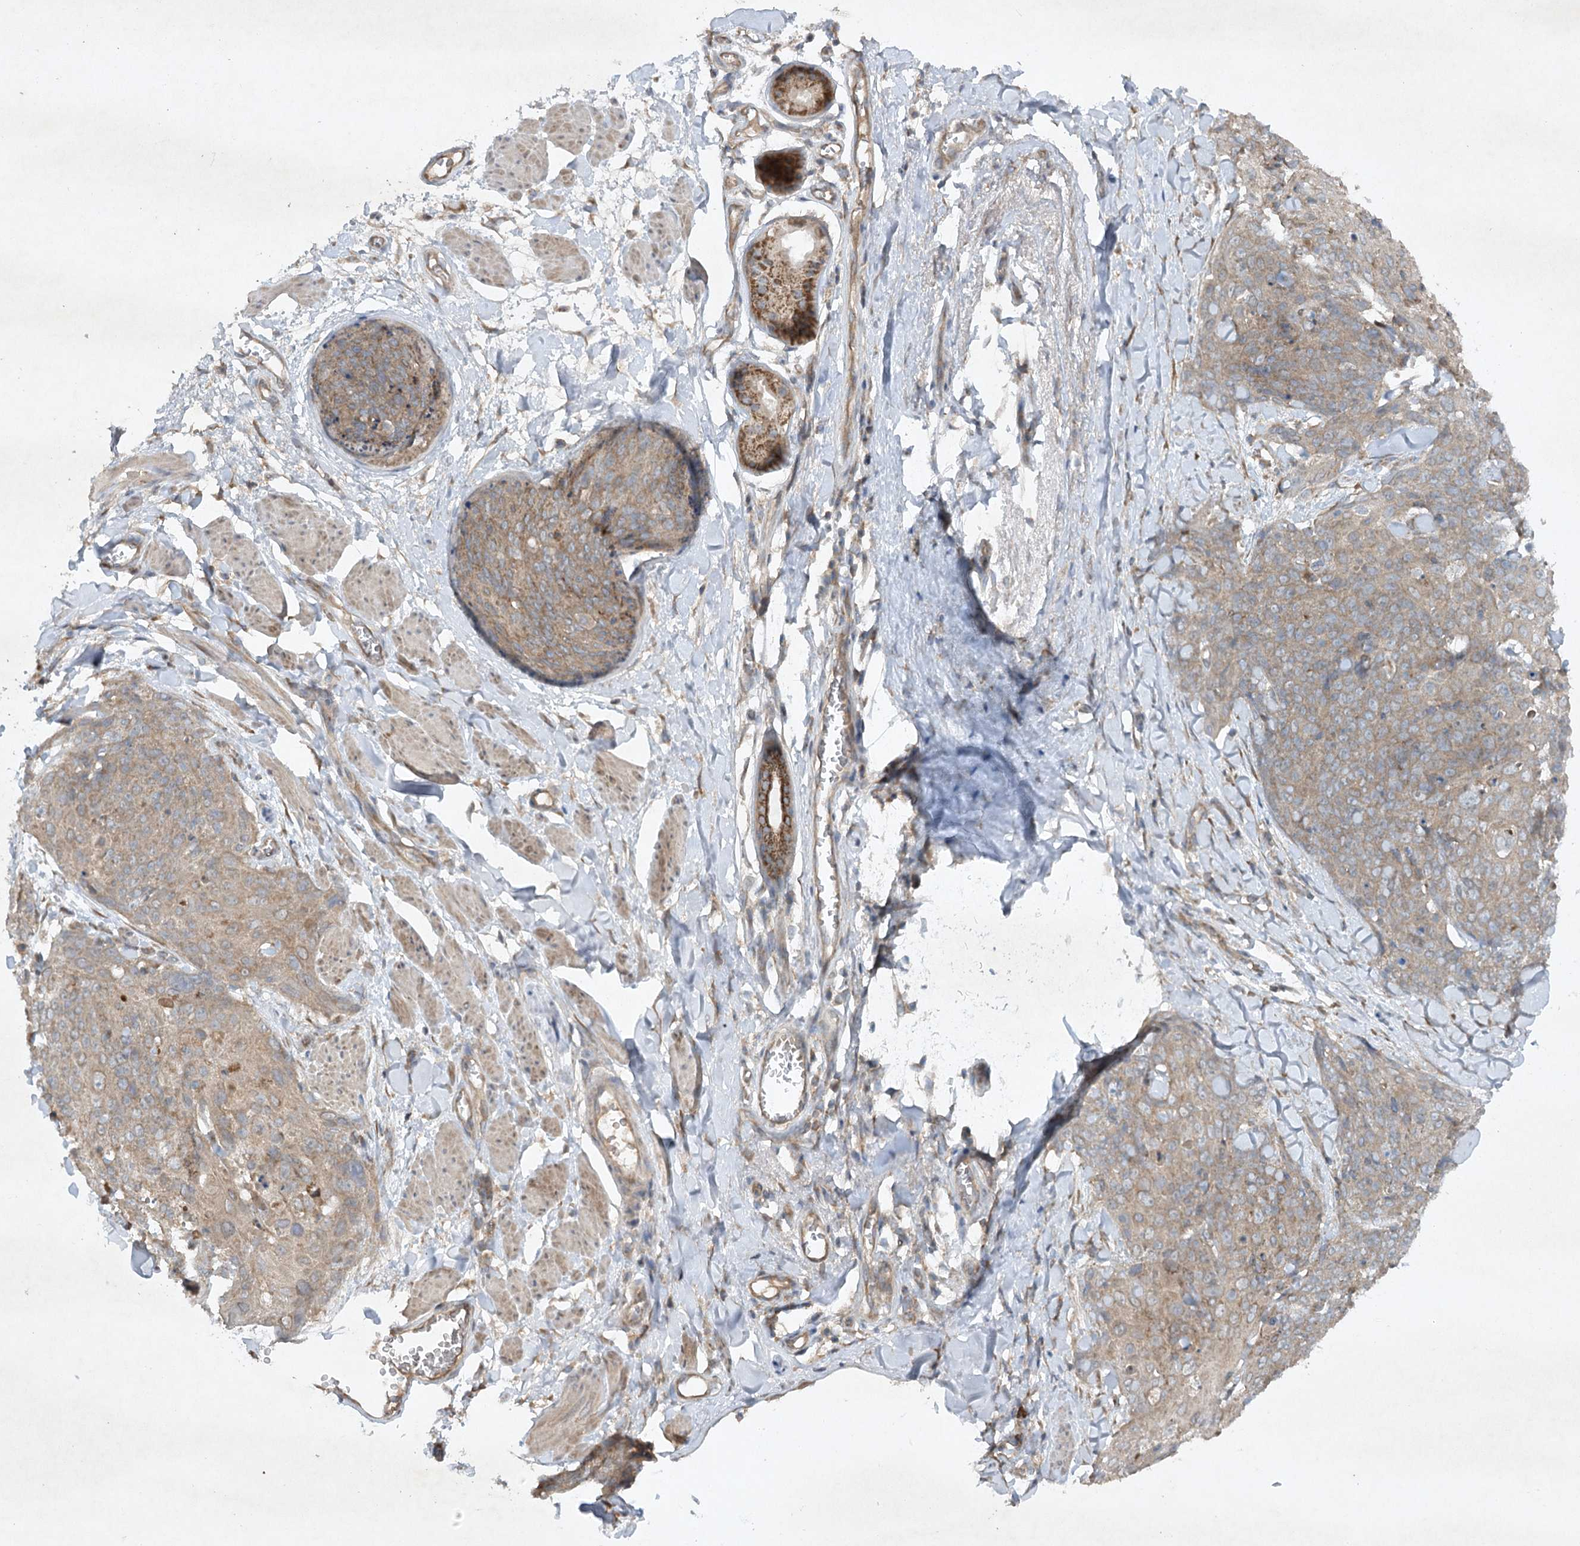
{"staining": {"intensity": "moderate", "quantity": ">75%", "location": "cytoplasmic/membranous"}, "tissue": "skin cancer", "cell_type": "Tumor cells", "image_type": "cancer", "snomed": [{"axis": "morphology", "description": "Squamous cell carcinoma, NOS"}, {"axis": "topography", "description": "Skin"}, {"axis": "topography", "description": "Vulva"}], "caption": "Tumor cells display moderate cytoplasmic/membranous expression in approximately >75% of cells in squamous cell carcinoma (skin).", "gene": "TRAF3IP1", "patient": {"sex": "female", "age": 85}}